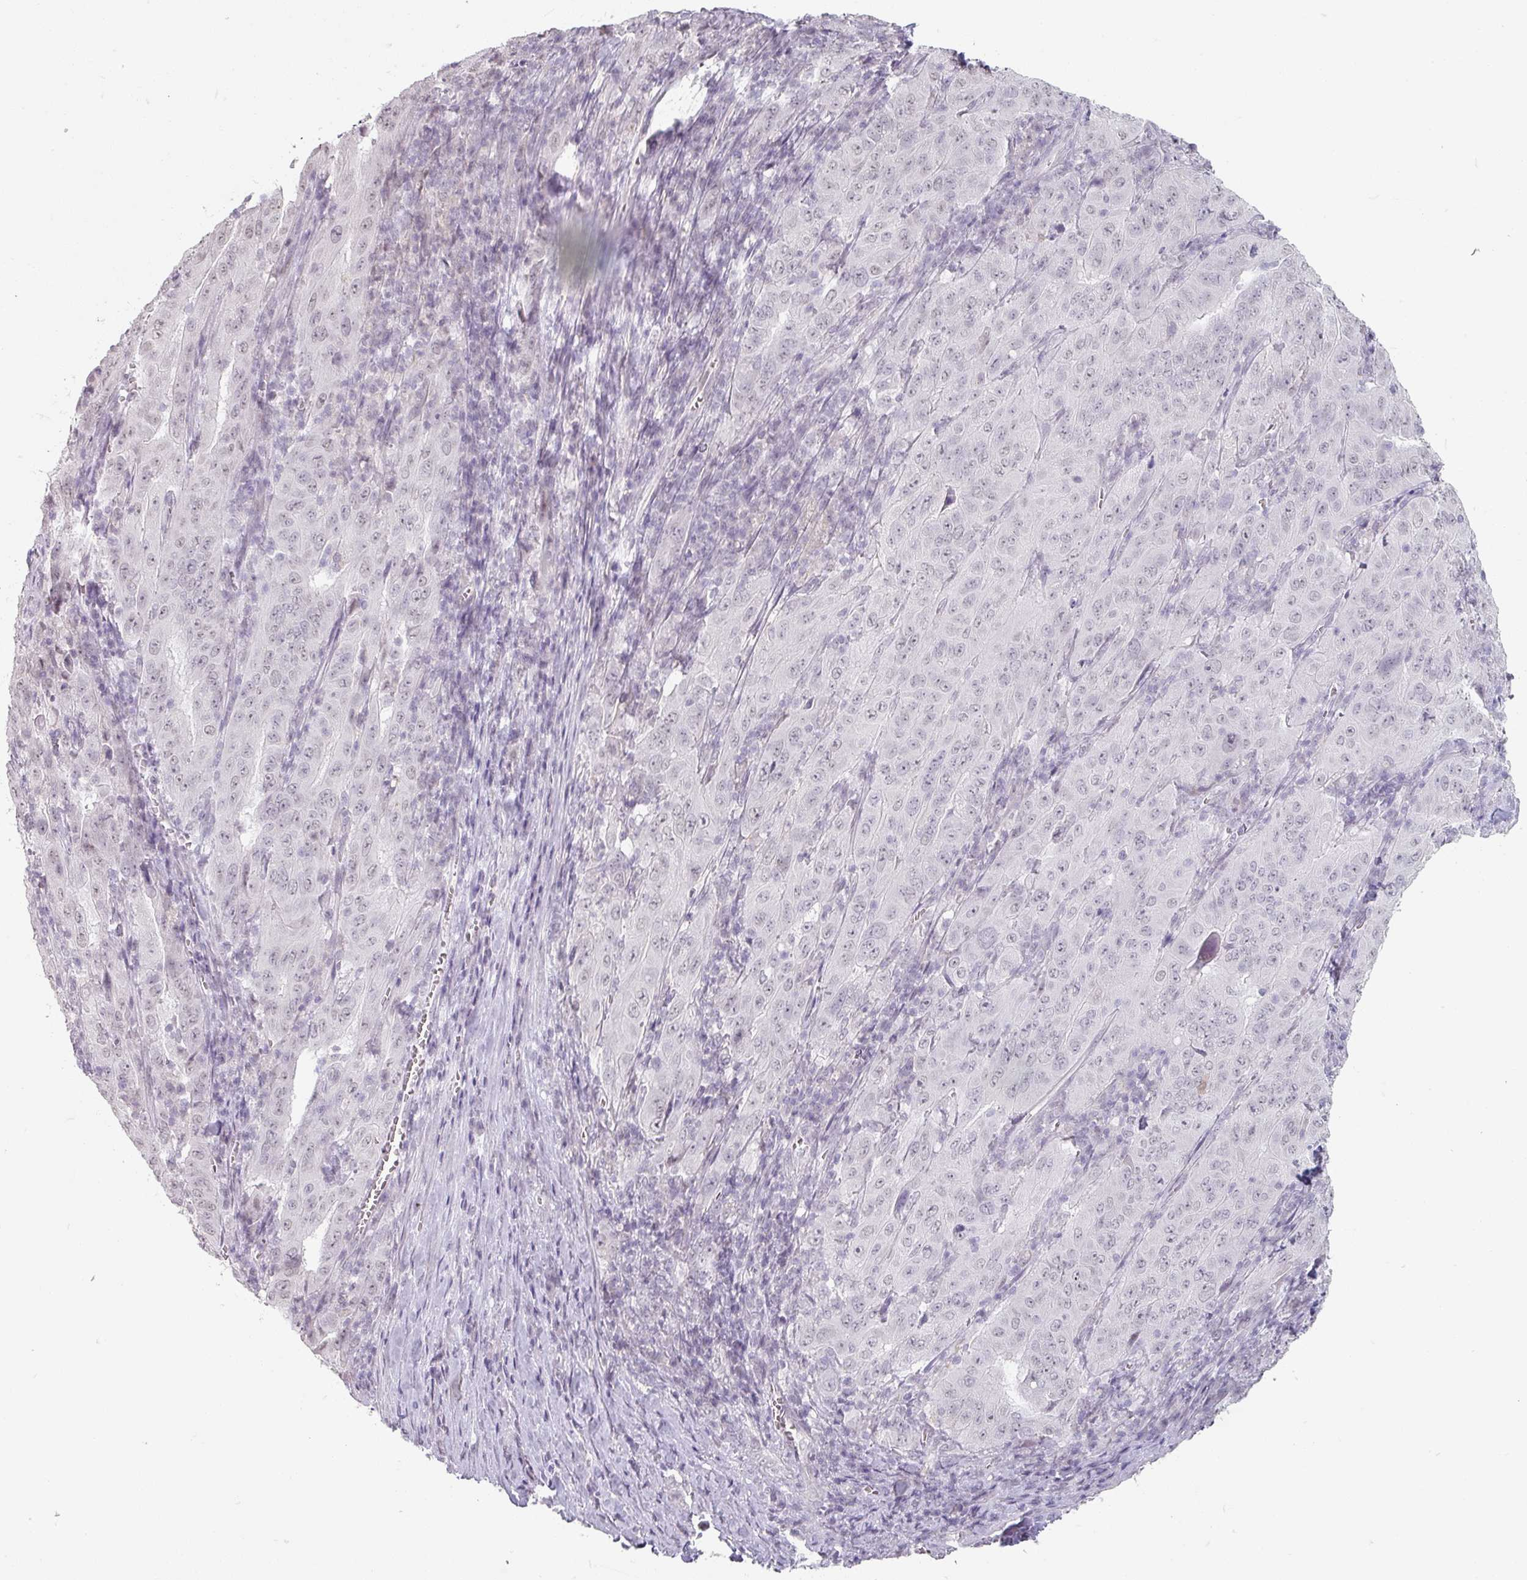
{"staining": {"intensity": "negative", "quantity": "none", "location": "none"}, "tissue": "pancreatic cancer", "cell_type": "Tumor cells", "image_type": "cancer", "snomed": [{"axis": "morphology", "description": "Adenocarcinoma, NOS"}, {"axis": "topography", "description": "Pancreas"}], "caption": "Tumor cells are negative for protein expression in human pancreatic cancer (adenocarcinoma).", "gene": "SPRR1A", "patient": {"sex": "male", "age": 63}}